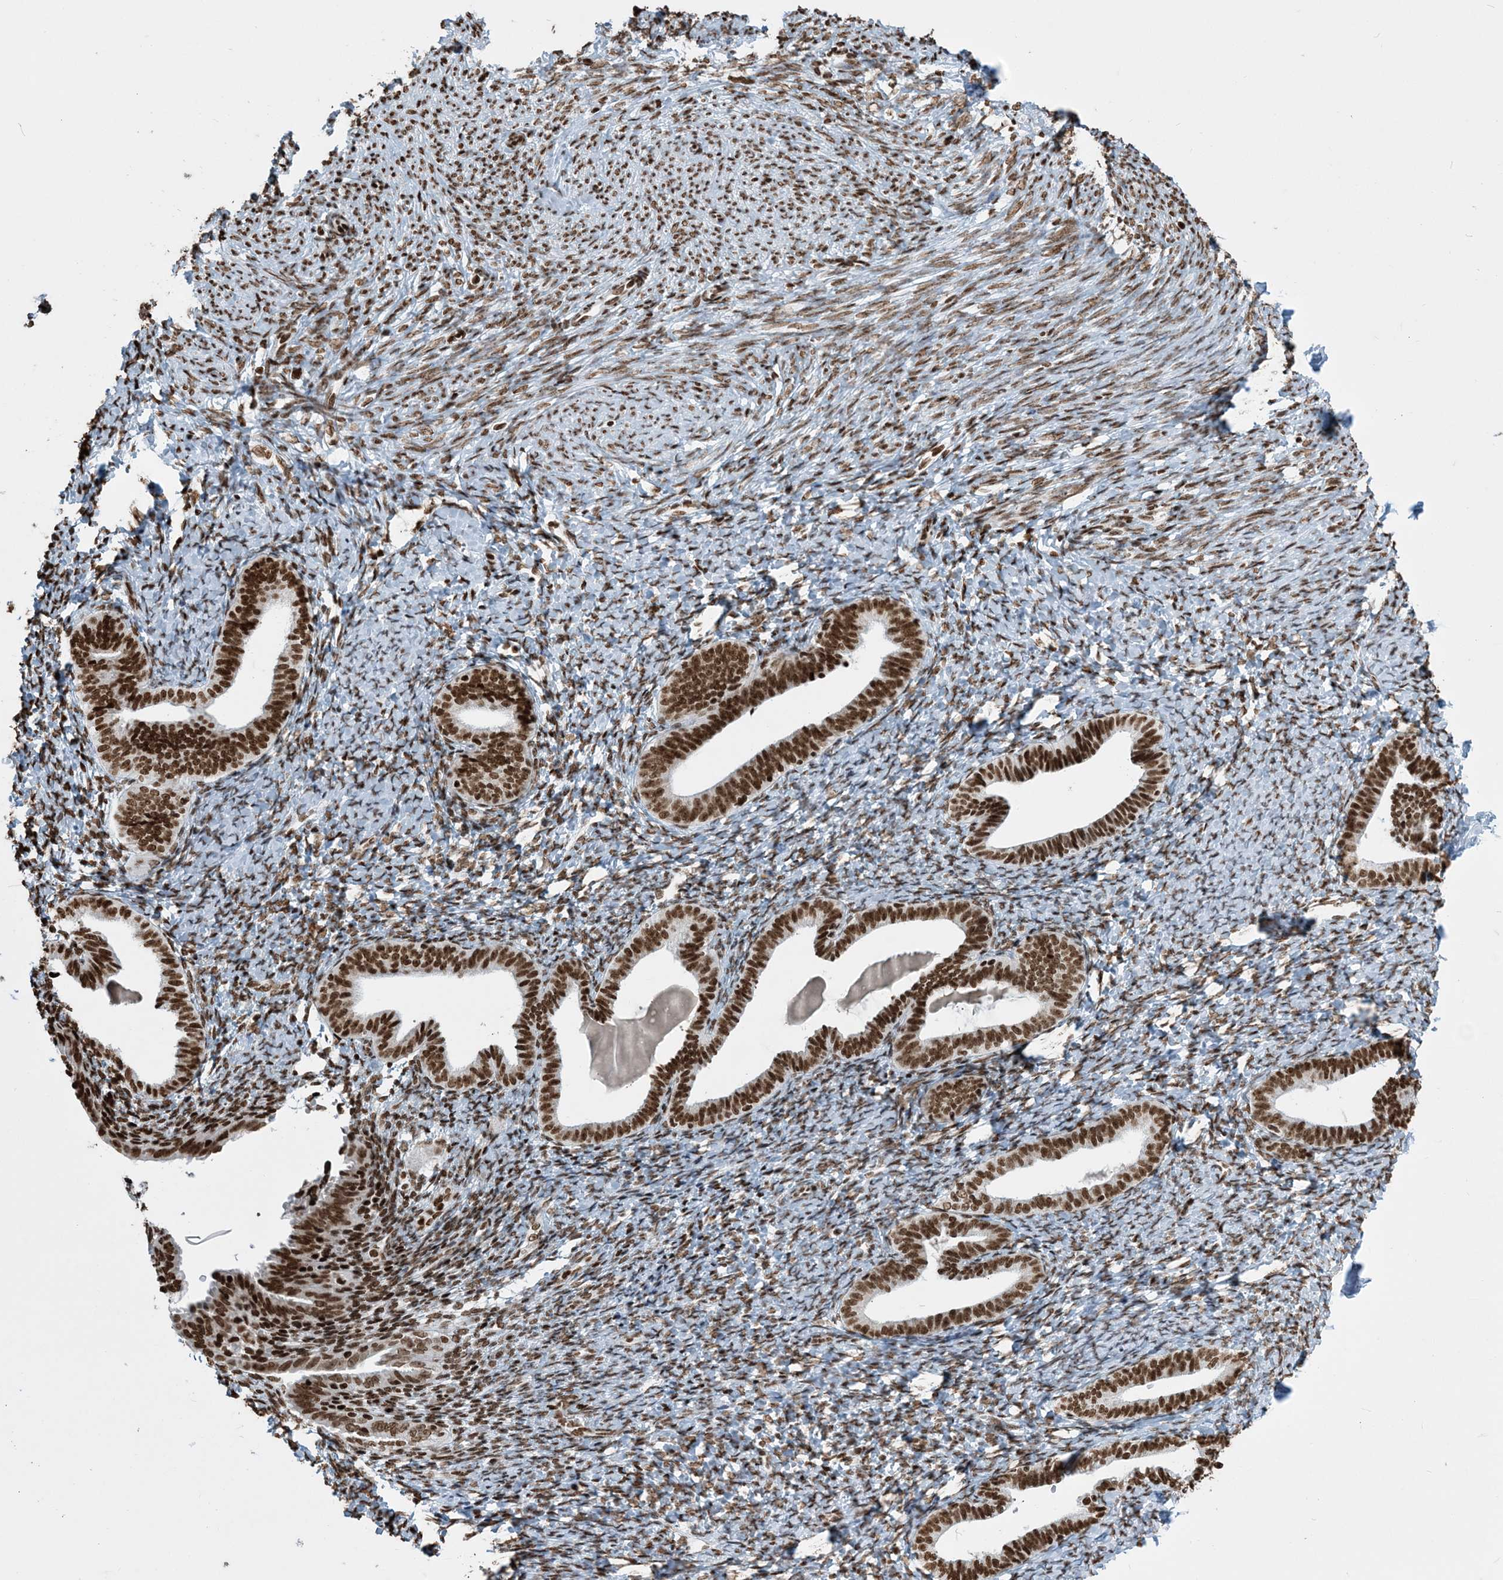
{"staining": {"intensity": "moderate", "quantity": ">75%", "location": "nuclear"}, "tissue": "endometrium", "cell_type": "Cells in endometrial stroma", "image_type": "normal", "snomed": [{"axis": "morphology", "description": "Normal tissue, NOS"}, {"axis": "topography", "description": "Endometrium"}], "caption": "An image showing moderate nuclear positivity in approximately >75% of cells in endometrial stroma in normal endometrium, as visualized by brown immunohistochemical staining.", "gene": "H3", "patient": {"sex": "female", "age": 72}}